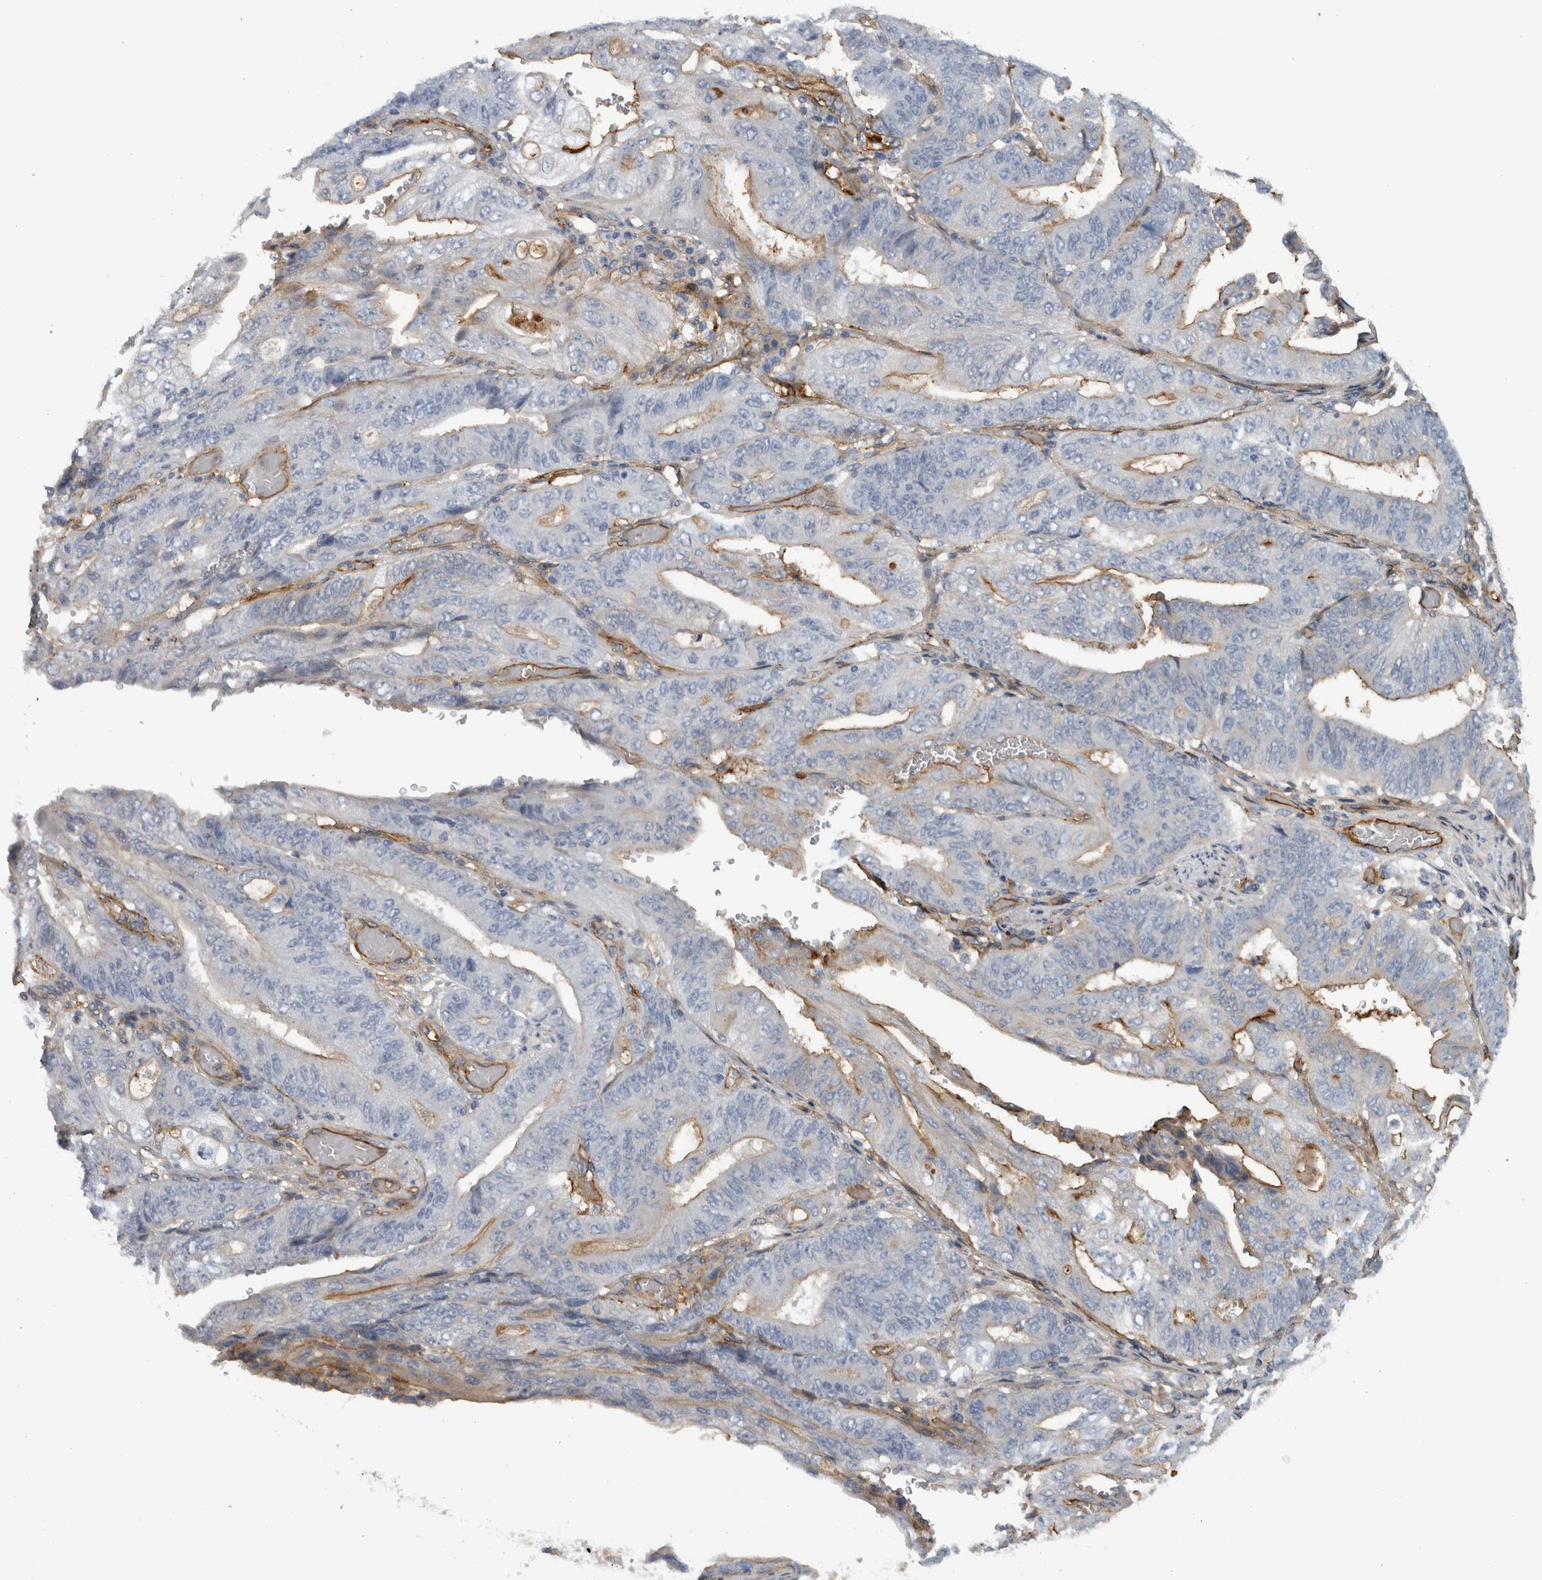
{"staining": {"intensity": "moderate", "quantity": "25%-75%", "location": "cytoplasmic/membranous"}, "tissue": "stomach cancer", "cell_type": "Tumor cells", "image_type": "cancer", "snomed": [{"axis": "morphology", "description": "Adenocarcinoma, NOS"}, {"axis": "topography", "description": "Stomach"}], "caption": "Immunohistochemistry (IHC) micrograph of neoplastic tissue: stomach adenocarcinoma stained using IHC reveals medium levels of moderate protein expression localized specifically in the cytoplasmic/membranous of tumor cells, appearing as a cytoplasmic/membranous brown color.", "gene": "CD59", "patient": {"sex": "female", "age": 73}}